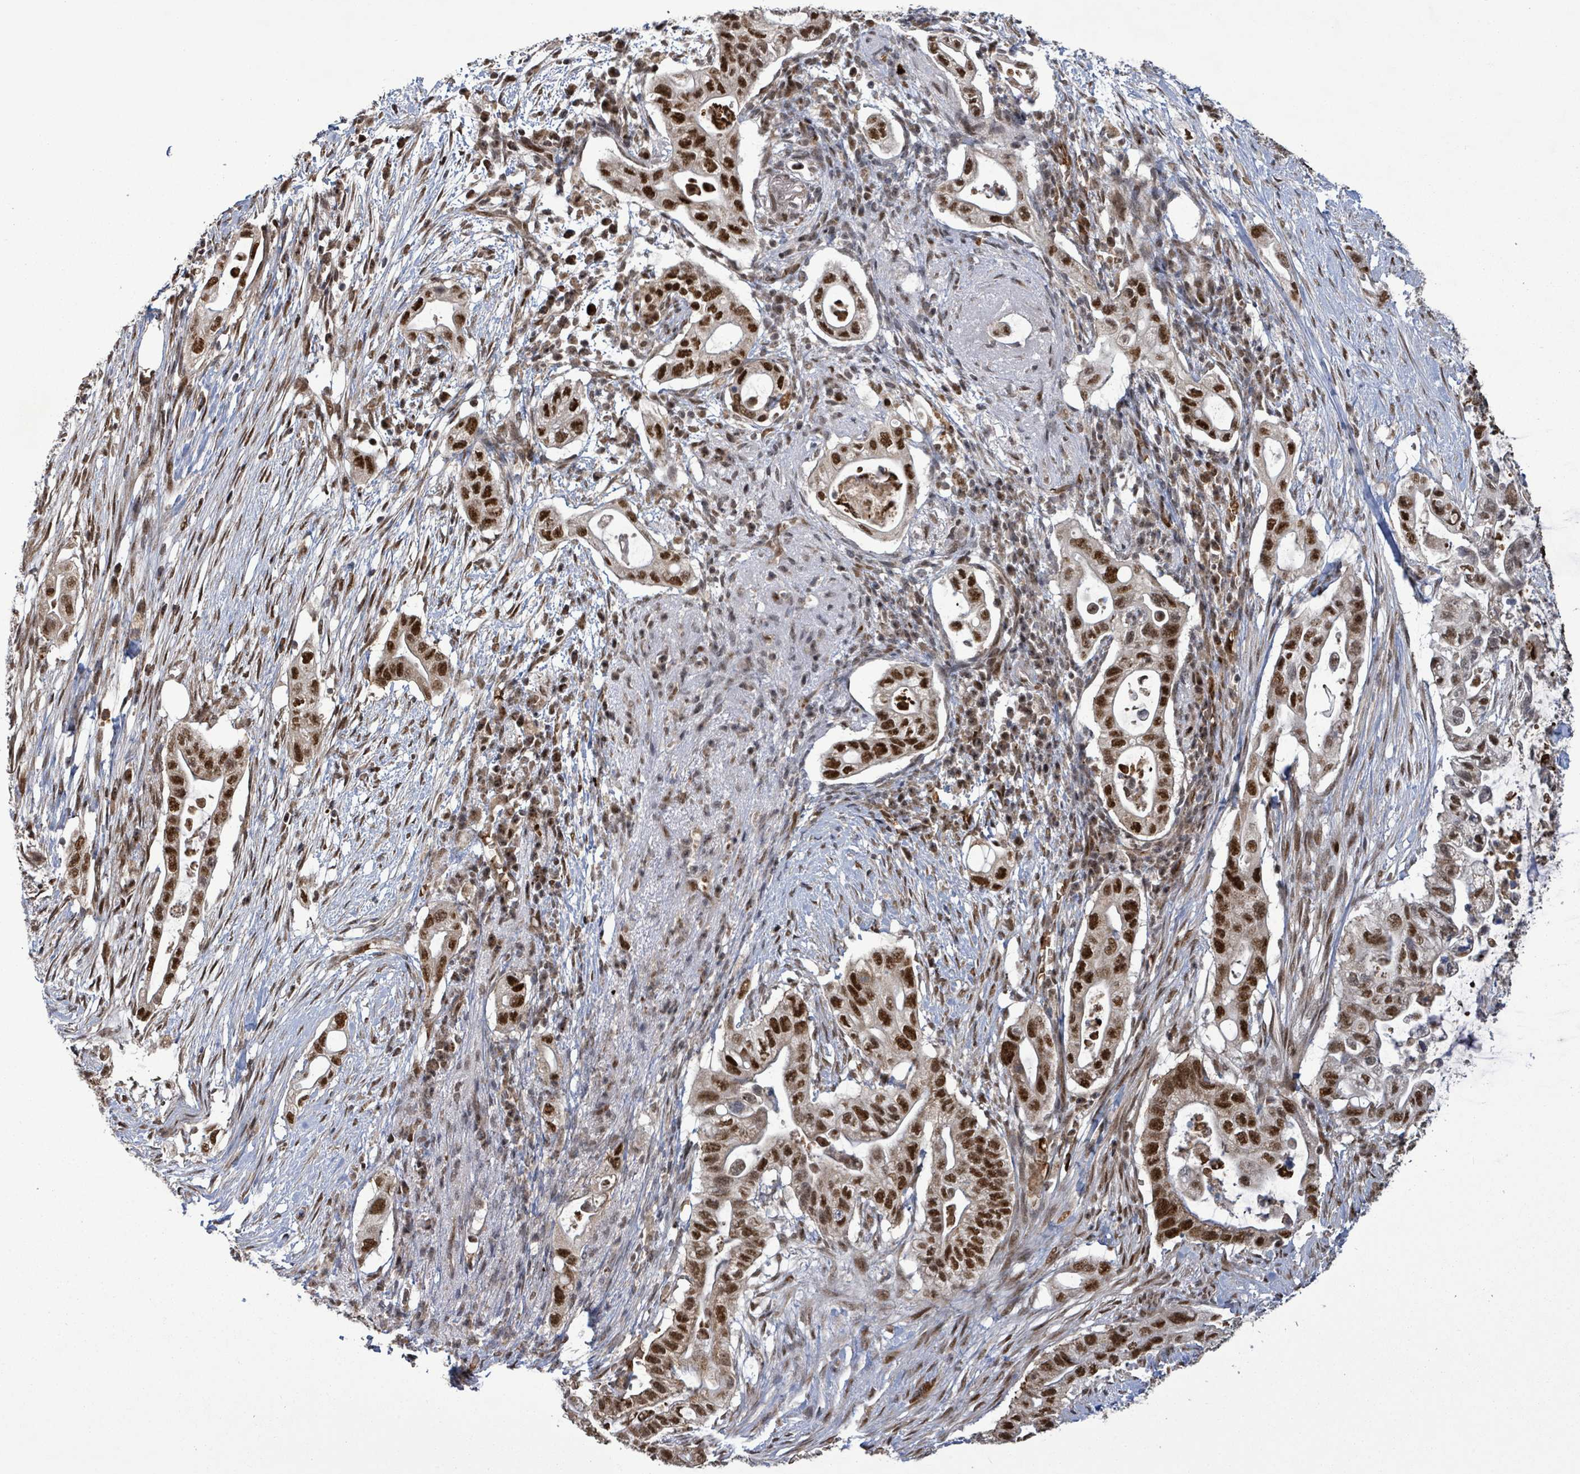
{"staining": {"intensity": "strong", "quantity": ">75%", "location": "nuclear"}, "tissue": "pancreatic cancer", "cell_type": "Tumor cells", "image_type": "cancer", "snomed": [{"axis": "morphology", "description": "Adenocarcinoma, NOS"}, {"axis": "topography", "description": "Pancreas"}], "caption": "Strong nuclear protein staining is seen in approximately >75% of tumor cells in pancreatic cancer (adenocarcinoma).", "gene": "PATZ1", "patient": {"sex": "female", "age": 72}}